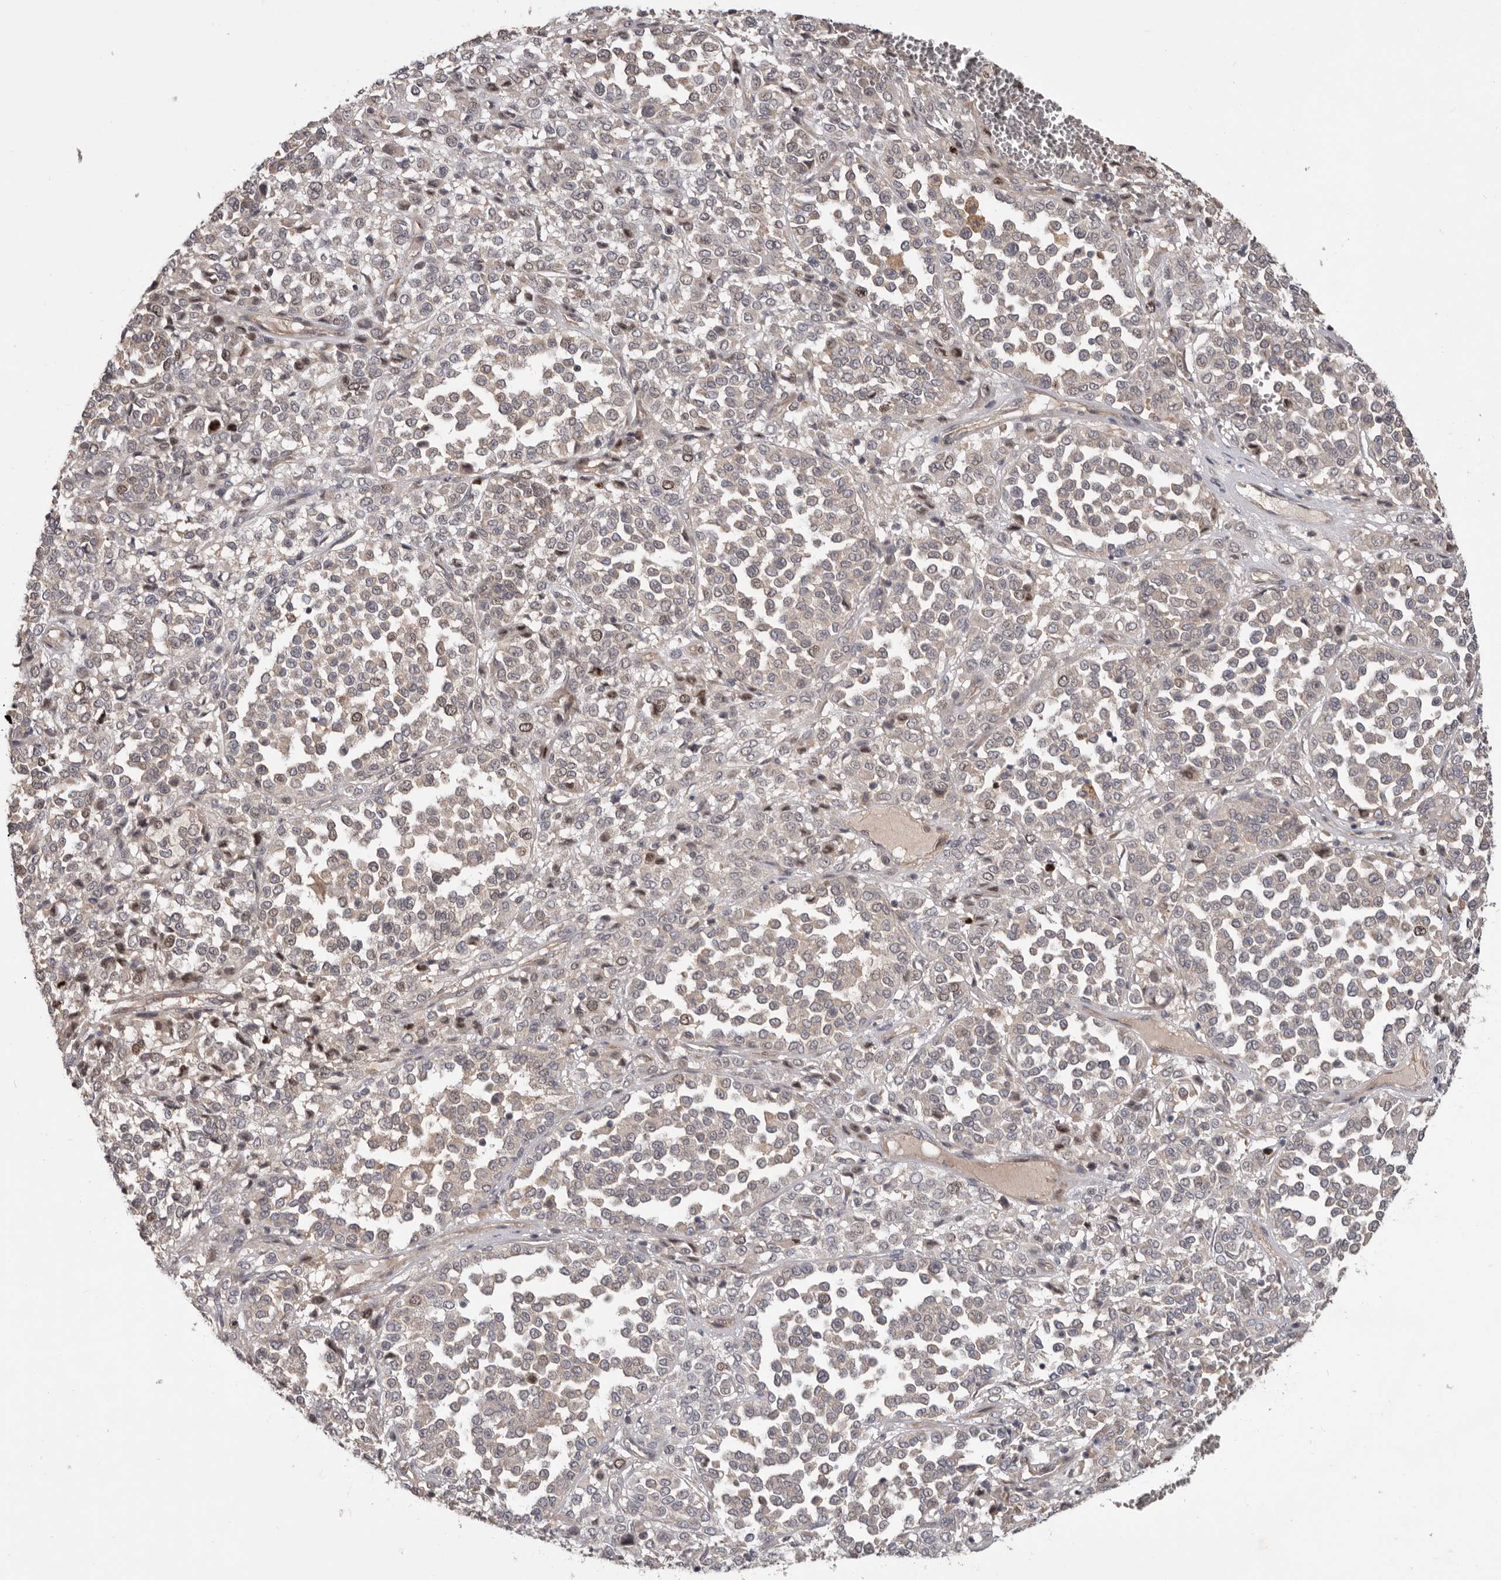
{"staining": {"intensity": "negative", "quantity": "none", "location": "none"}, "tissue": "melanoma", "cell_type": "Tumor cells", "image_type": "cancer", "snomed": [{"axis": "morphology", "description": "Malignant melanoma, Metastatic site"}, {"axis": "topography", "description": "Pancreas"}], "caption": "Tumor cells are negative for brown protein staining in malignant melanoma (metastatic site).", "gene": "CDCA8", "patient": {"sex": "female", "age": 30}}